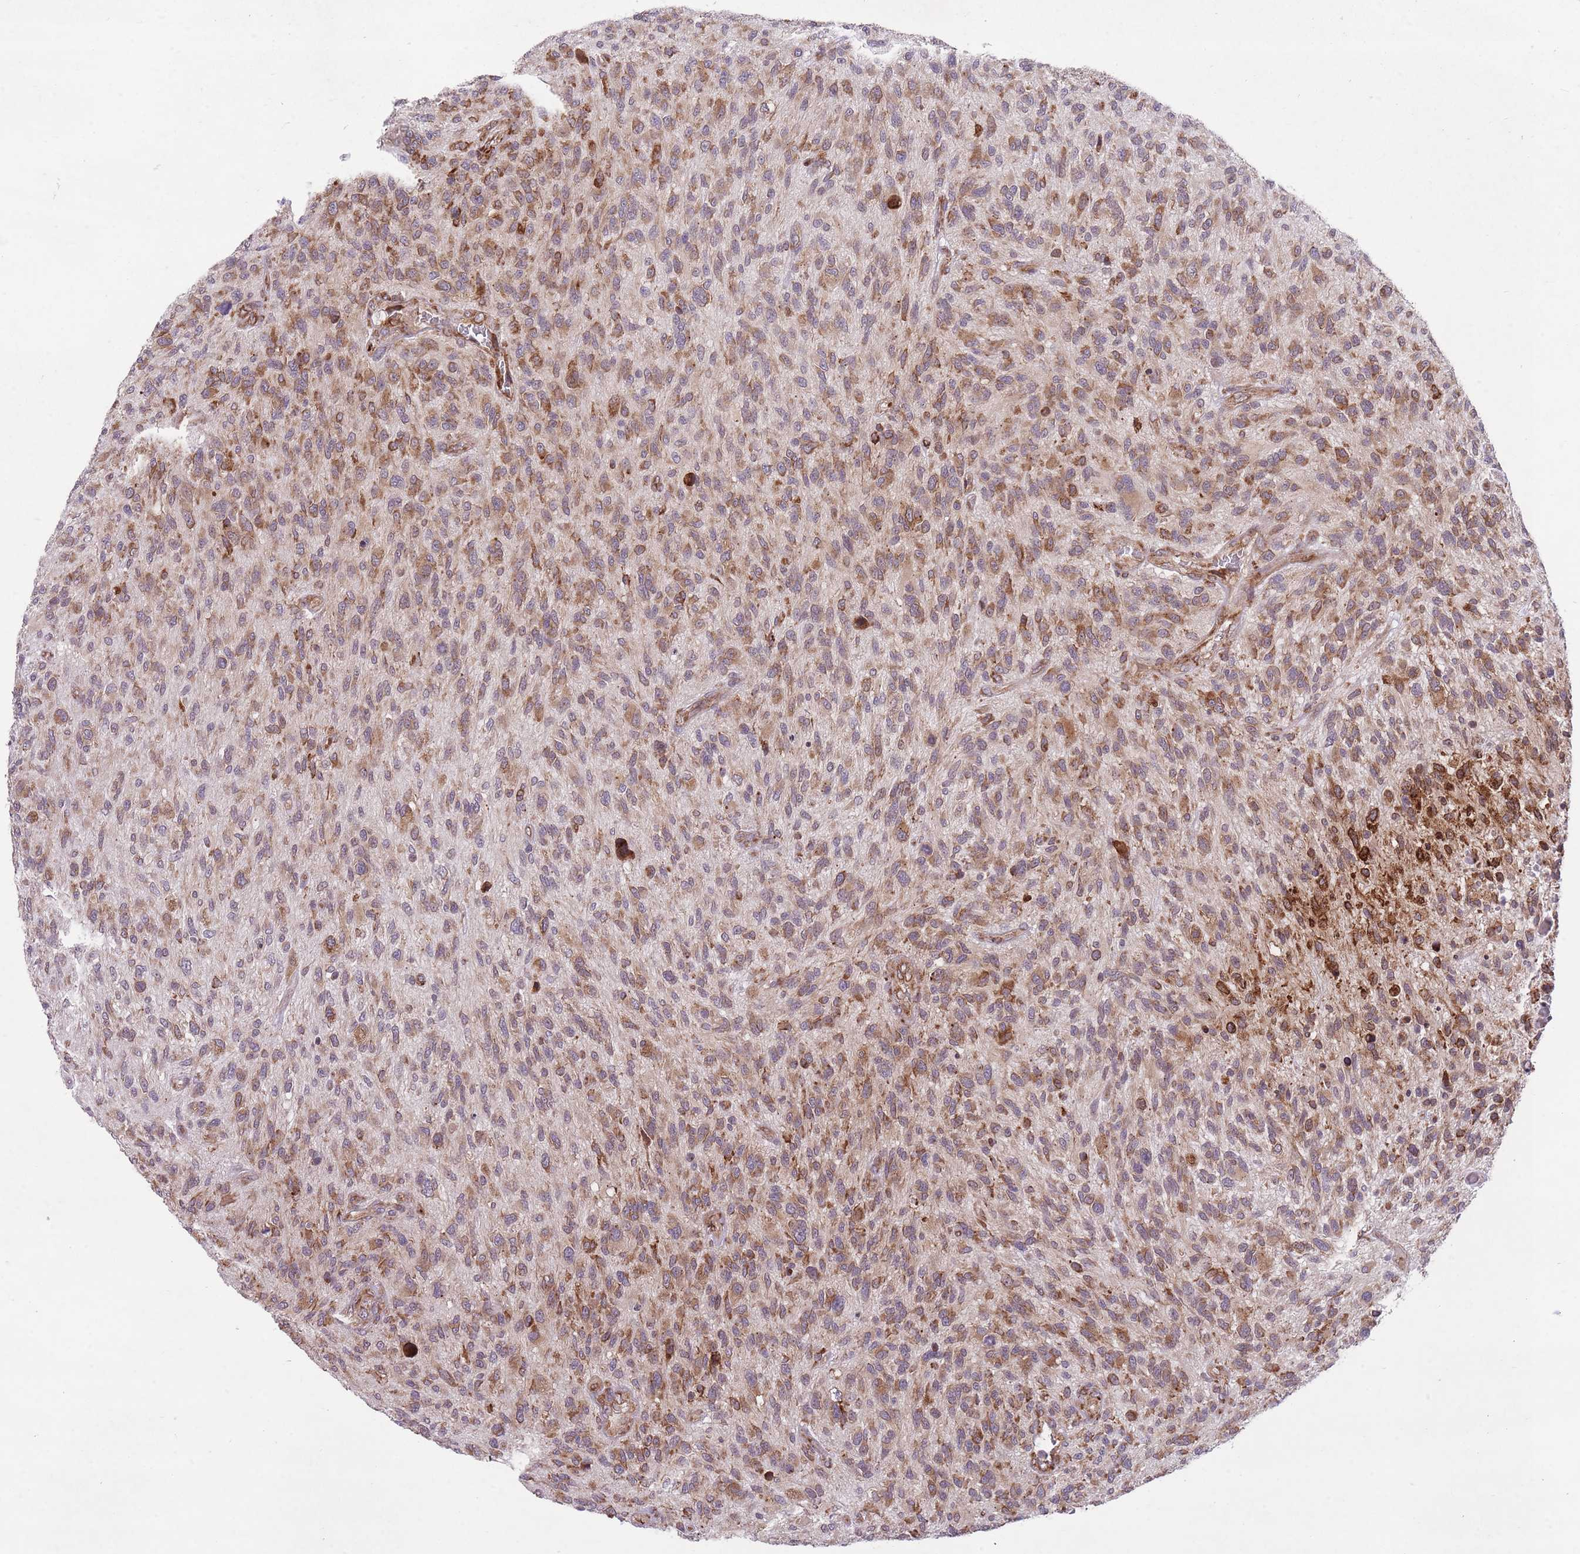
{"staining": {"intensity": "moderate", "quantity": ">75%", "location": "cytoplasmic/membranous"}, "tissue": "glioma", "cell_type": "Tumor cells", "image_type": "cancer", "snomed": [{"axis": "morphology", "description": "Glioma, malignant, High grade"}, {"axis": "topography", "description": "Brain"}], "caption": "A high-resolution image shows immunohistochemistry staining of glioma, which reveals moderate cytoplasmic/membranous staining in about >75% of tumor cells.", "gene": "TTLL3", "patient": {"sex": "male", "age": 47}}